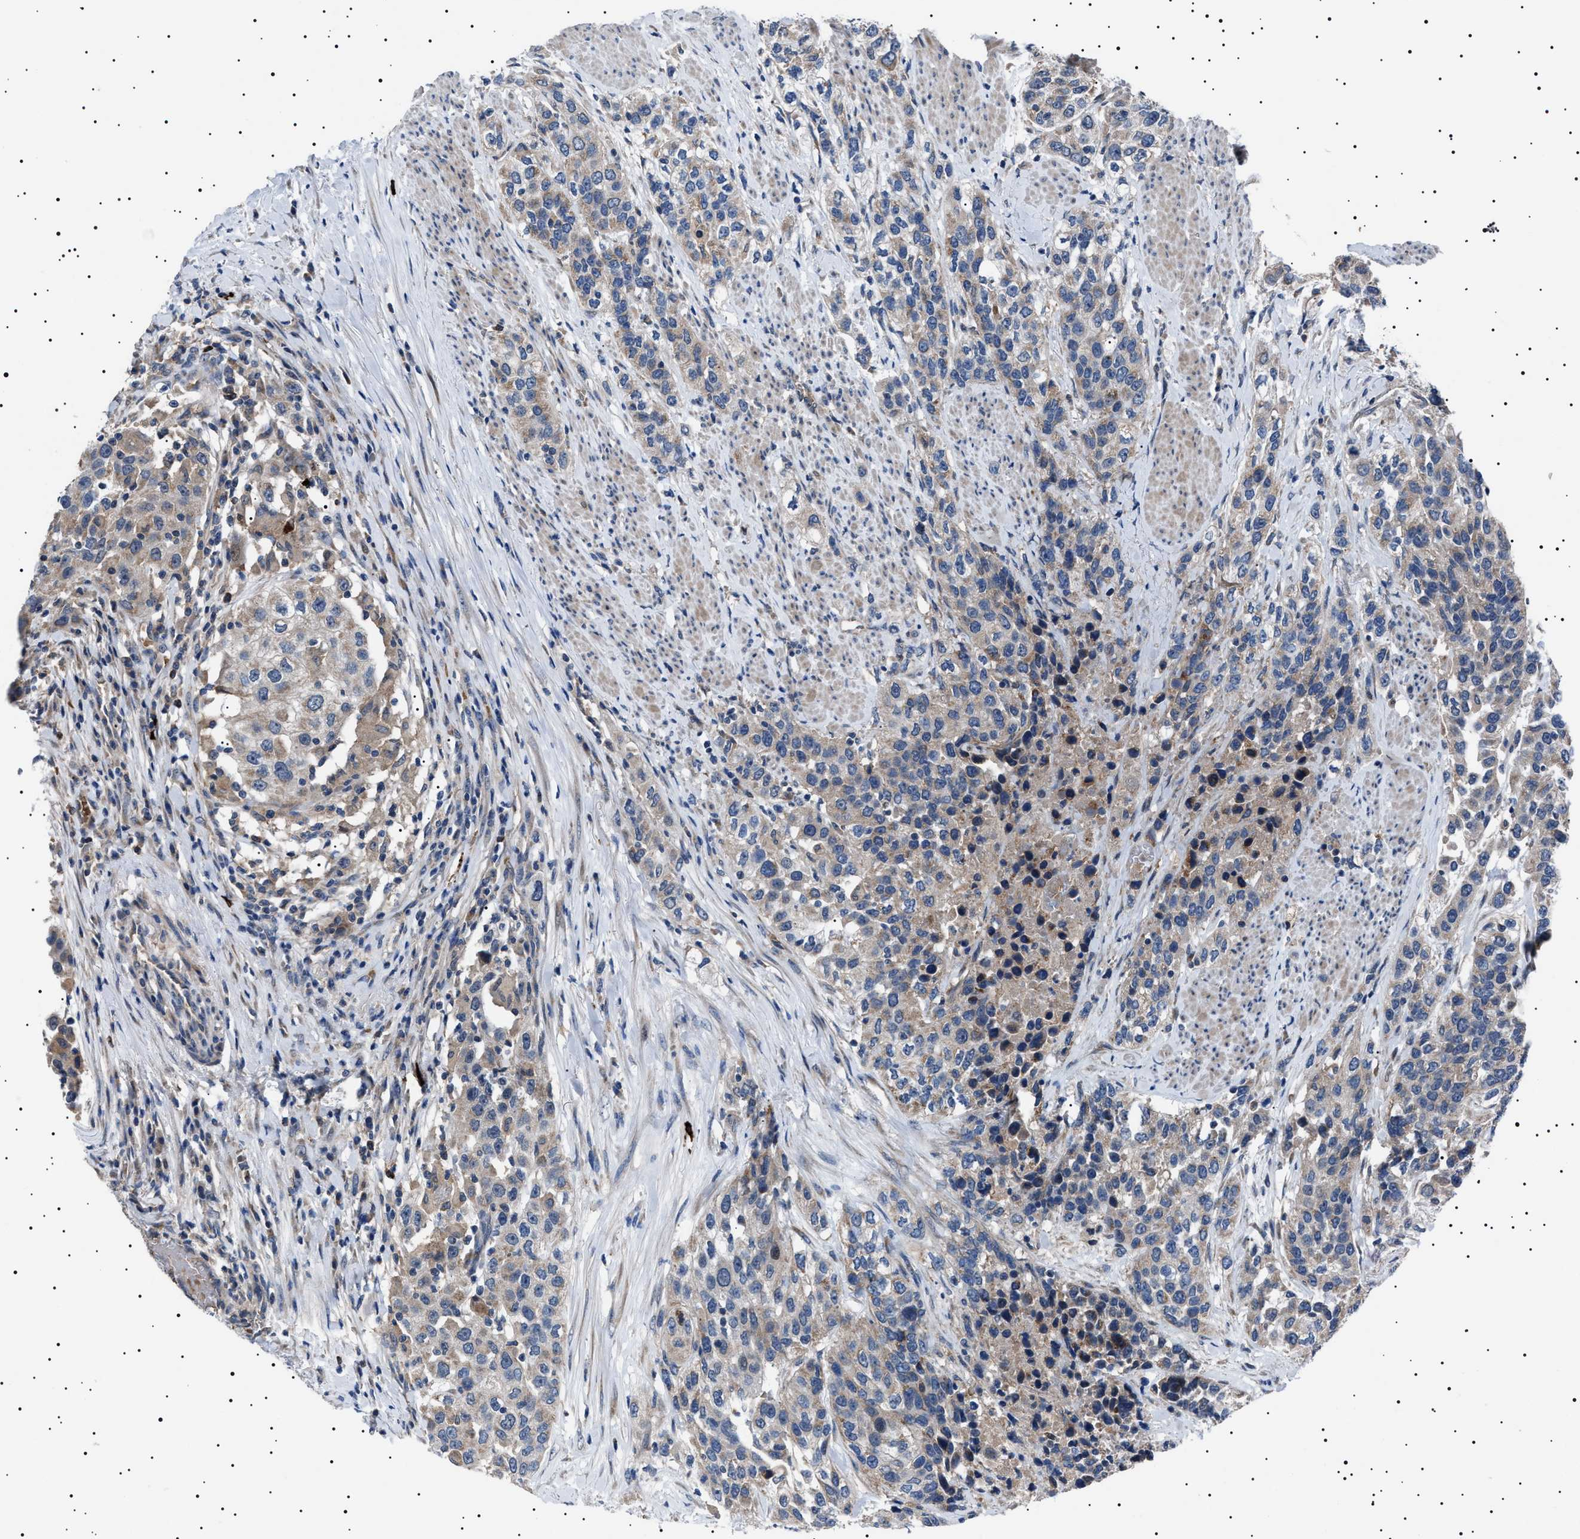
{"staining": {"intensity": "weak", "quantity": "<25%", "location": "cytoplasmic/membranous"}, "tissue": "urothelial cancer", "cell_type": "Tumor cells", "image_type": "cancer", "snomed": [{"axis": "morphology", "description": "Urothelial carcinoma, High grade"}, {"axis": "topography", "description": "Urinary bladder"}], "caption": "An immunohistochemistry histopathology image of urothelial carcinoma (high-grade) is shown. There is no staining in tumor cells of urothelial carcinoma (high-grade).", "gene": "PTRH1", "patient": {"sex": "female", "age": 80}}